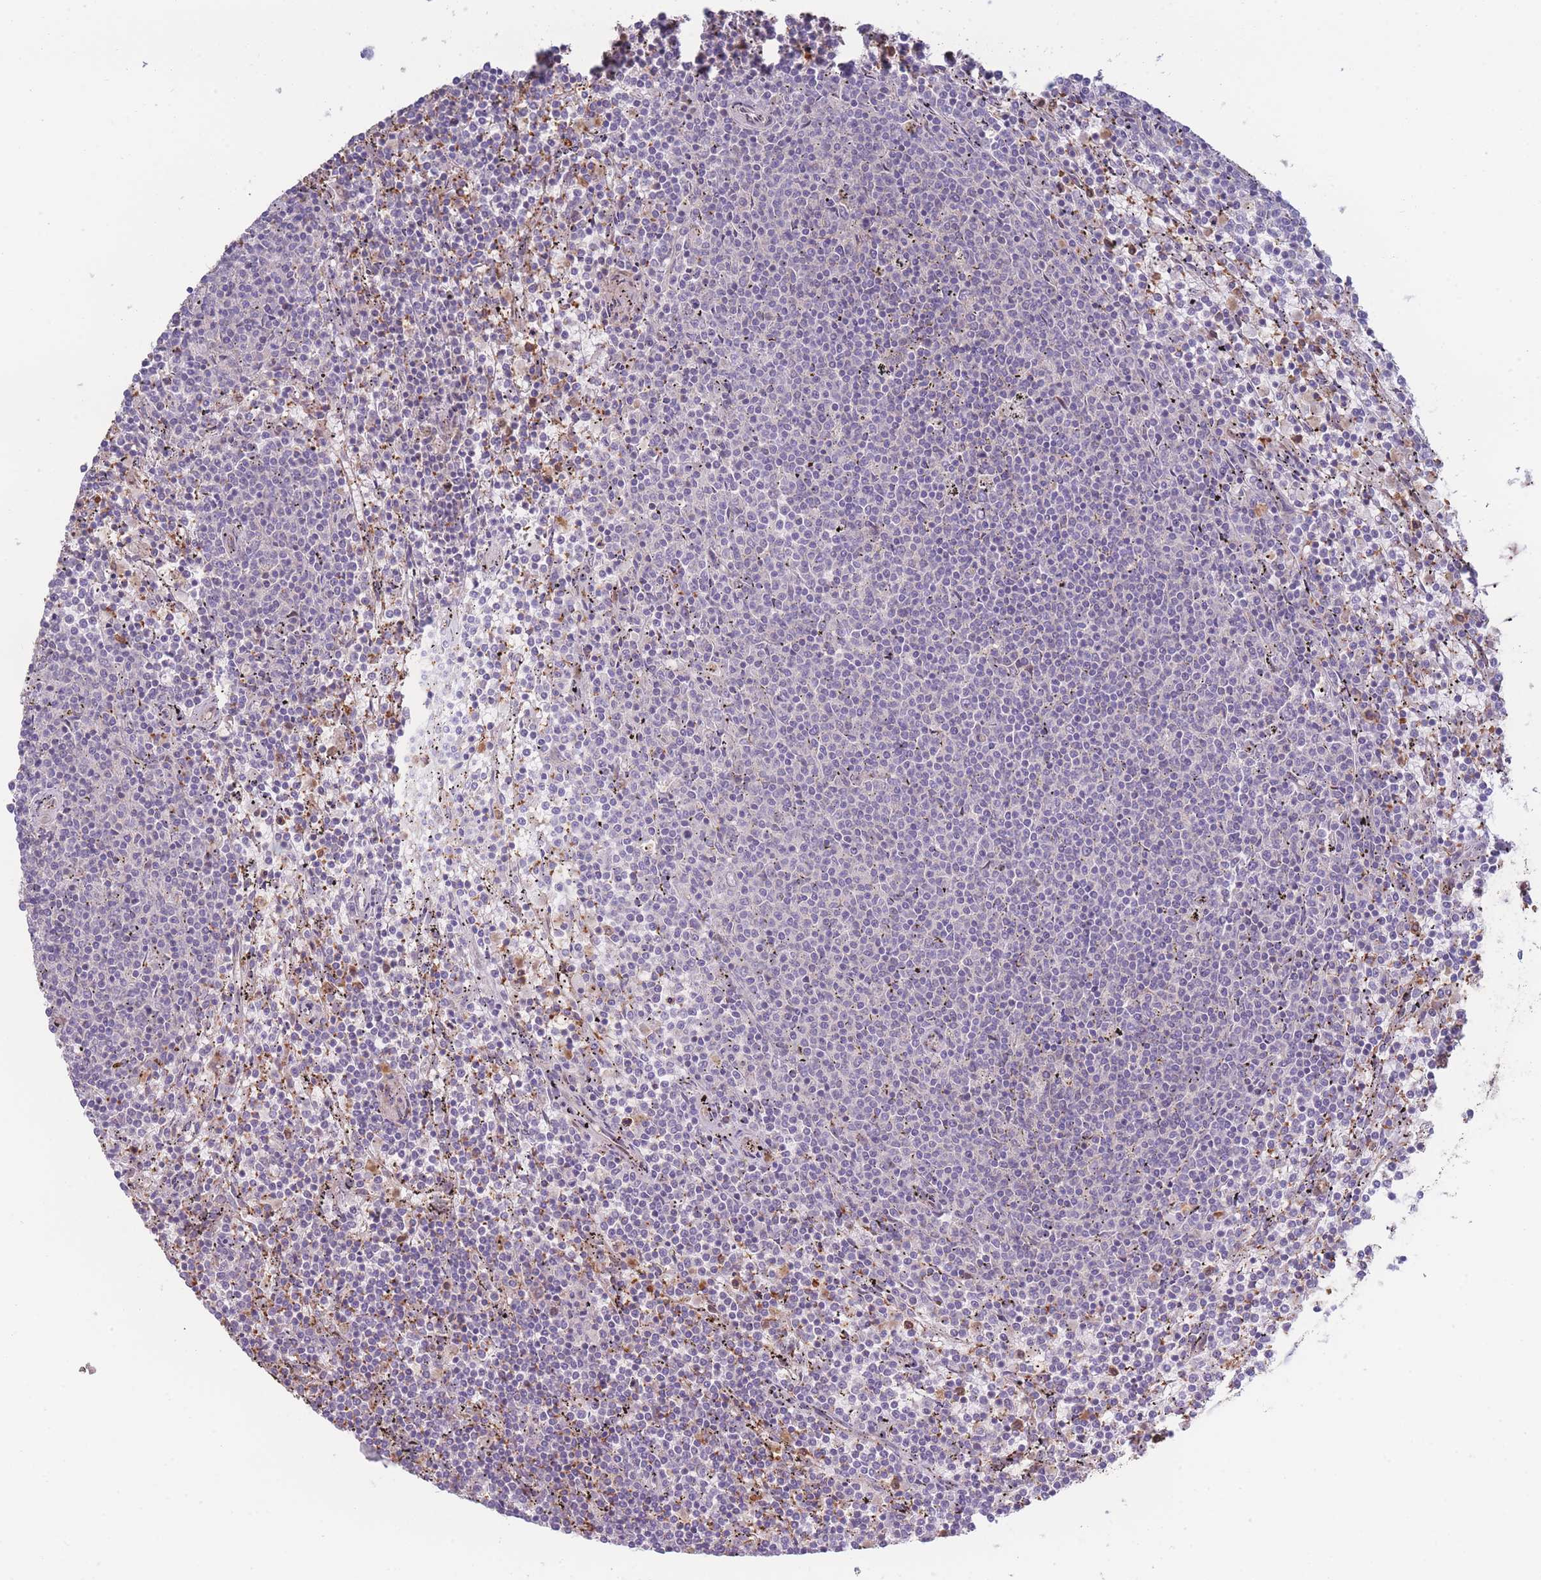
{"staining": {"intensity": "negative", "quantity": "none", "location": "none"}, "tissue": "lymphoma", "cell_type": "Tumor cells", "image_type": "cancer", "snomed": [{"axis": "morphology", "description": "Malignant lymphoma, non-Hodgkin's type, Low grade"}, {"axis": "topography", "description": "Spleen"}], "caption": "Lymphoma was stained to show a protein in brown. There is no significant positivity in tumor cells. Brightfield microscopy of IHC stained with DAB (brown) and hematoxylin (blue), captured at high magnification.", "gene": "STEAP3", "patient": {"sex": "female", "age": 50}}